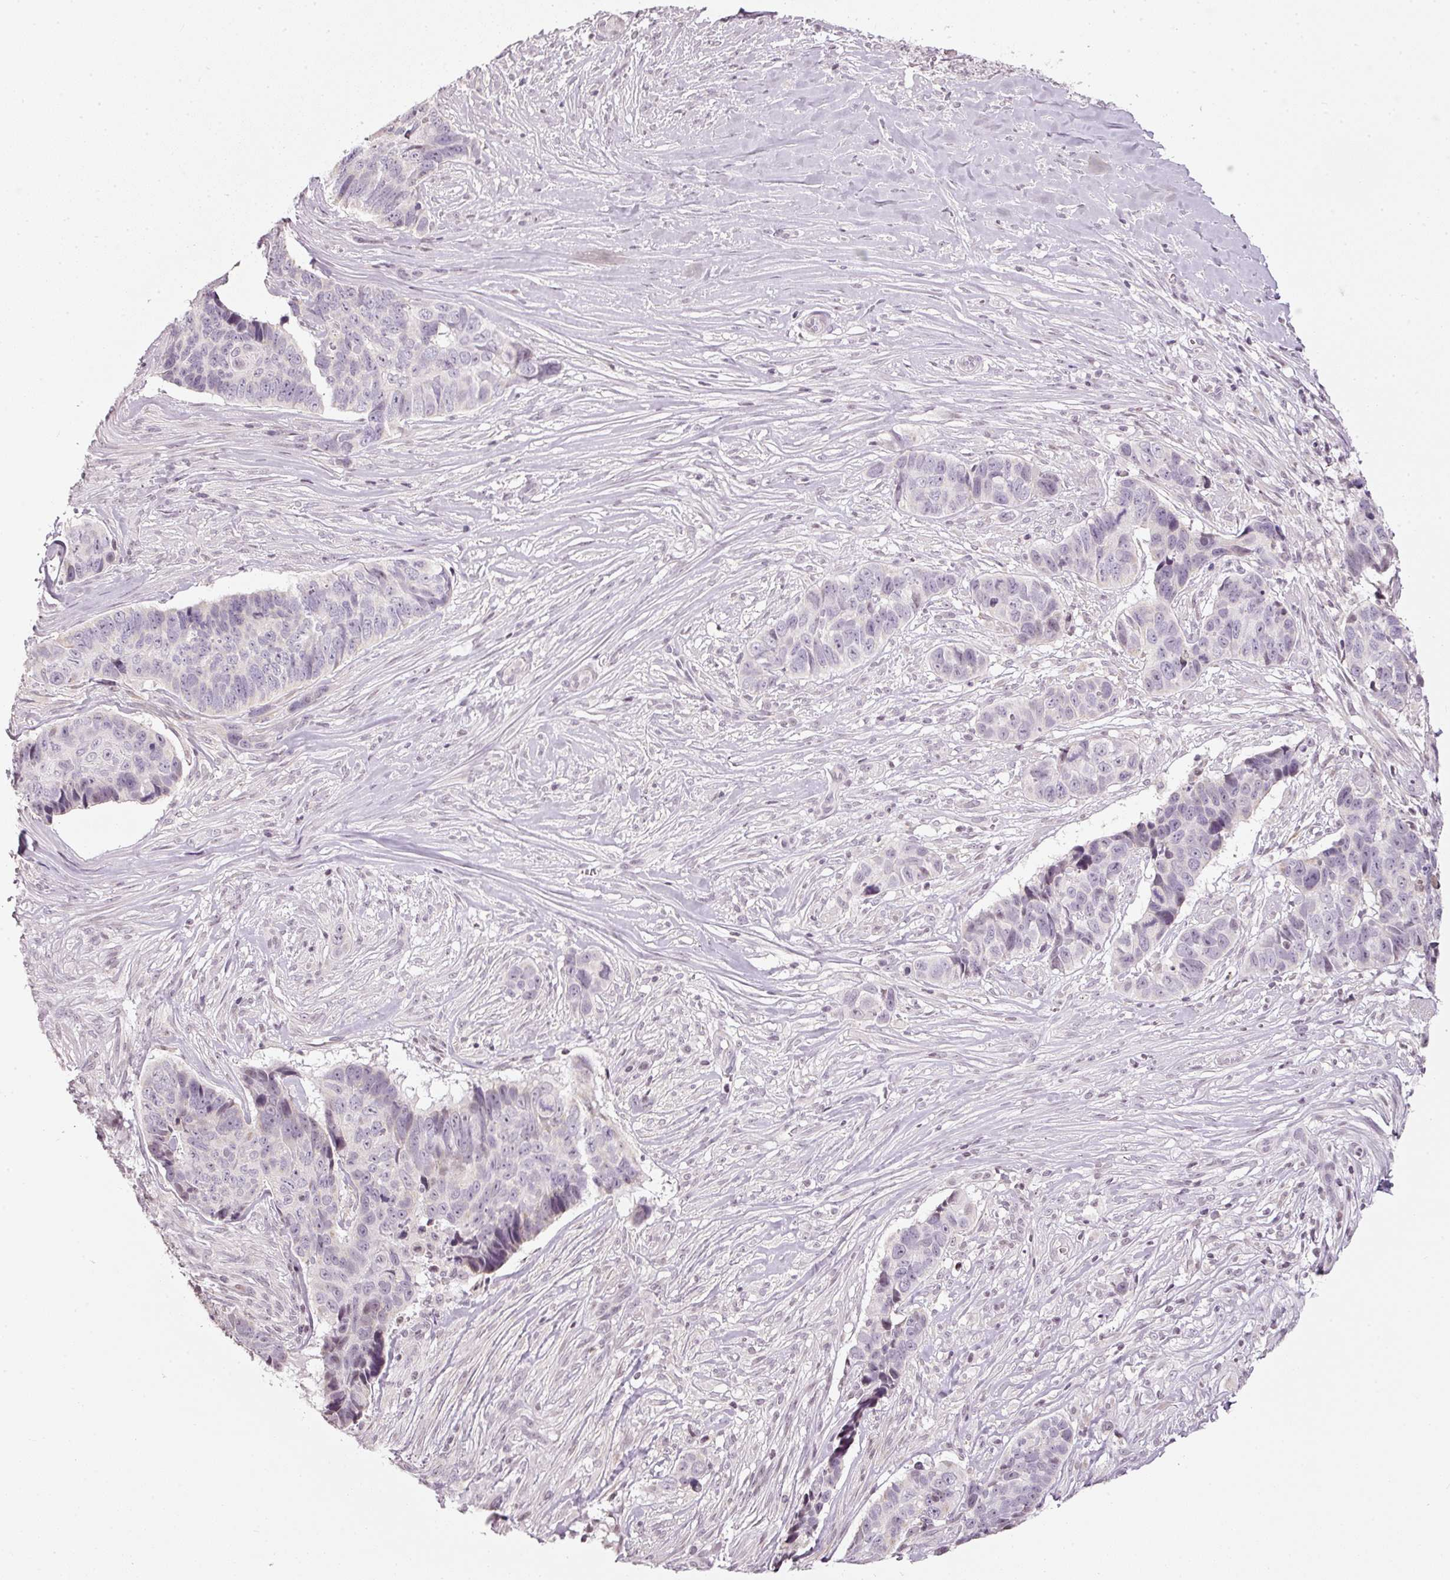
{"staining": {"intensity": "negative", "quantity": "none", "location": "none"}, "tissue": "skin cancer", "cell_type": "Tumor cells", "image_type": "cancer", "snomed": [{"axis": "morphology", "description": "Basal cell carcinoma"}, {"axis": "topography", "description": "Skin"}], "caption": "Human skin basal cell carcinoma stained for a protein using IHC shows no expression in tumor cells.", "gene": "NRDE2", "patient": {"sex": "female", "age": 82}}